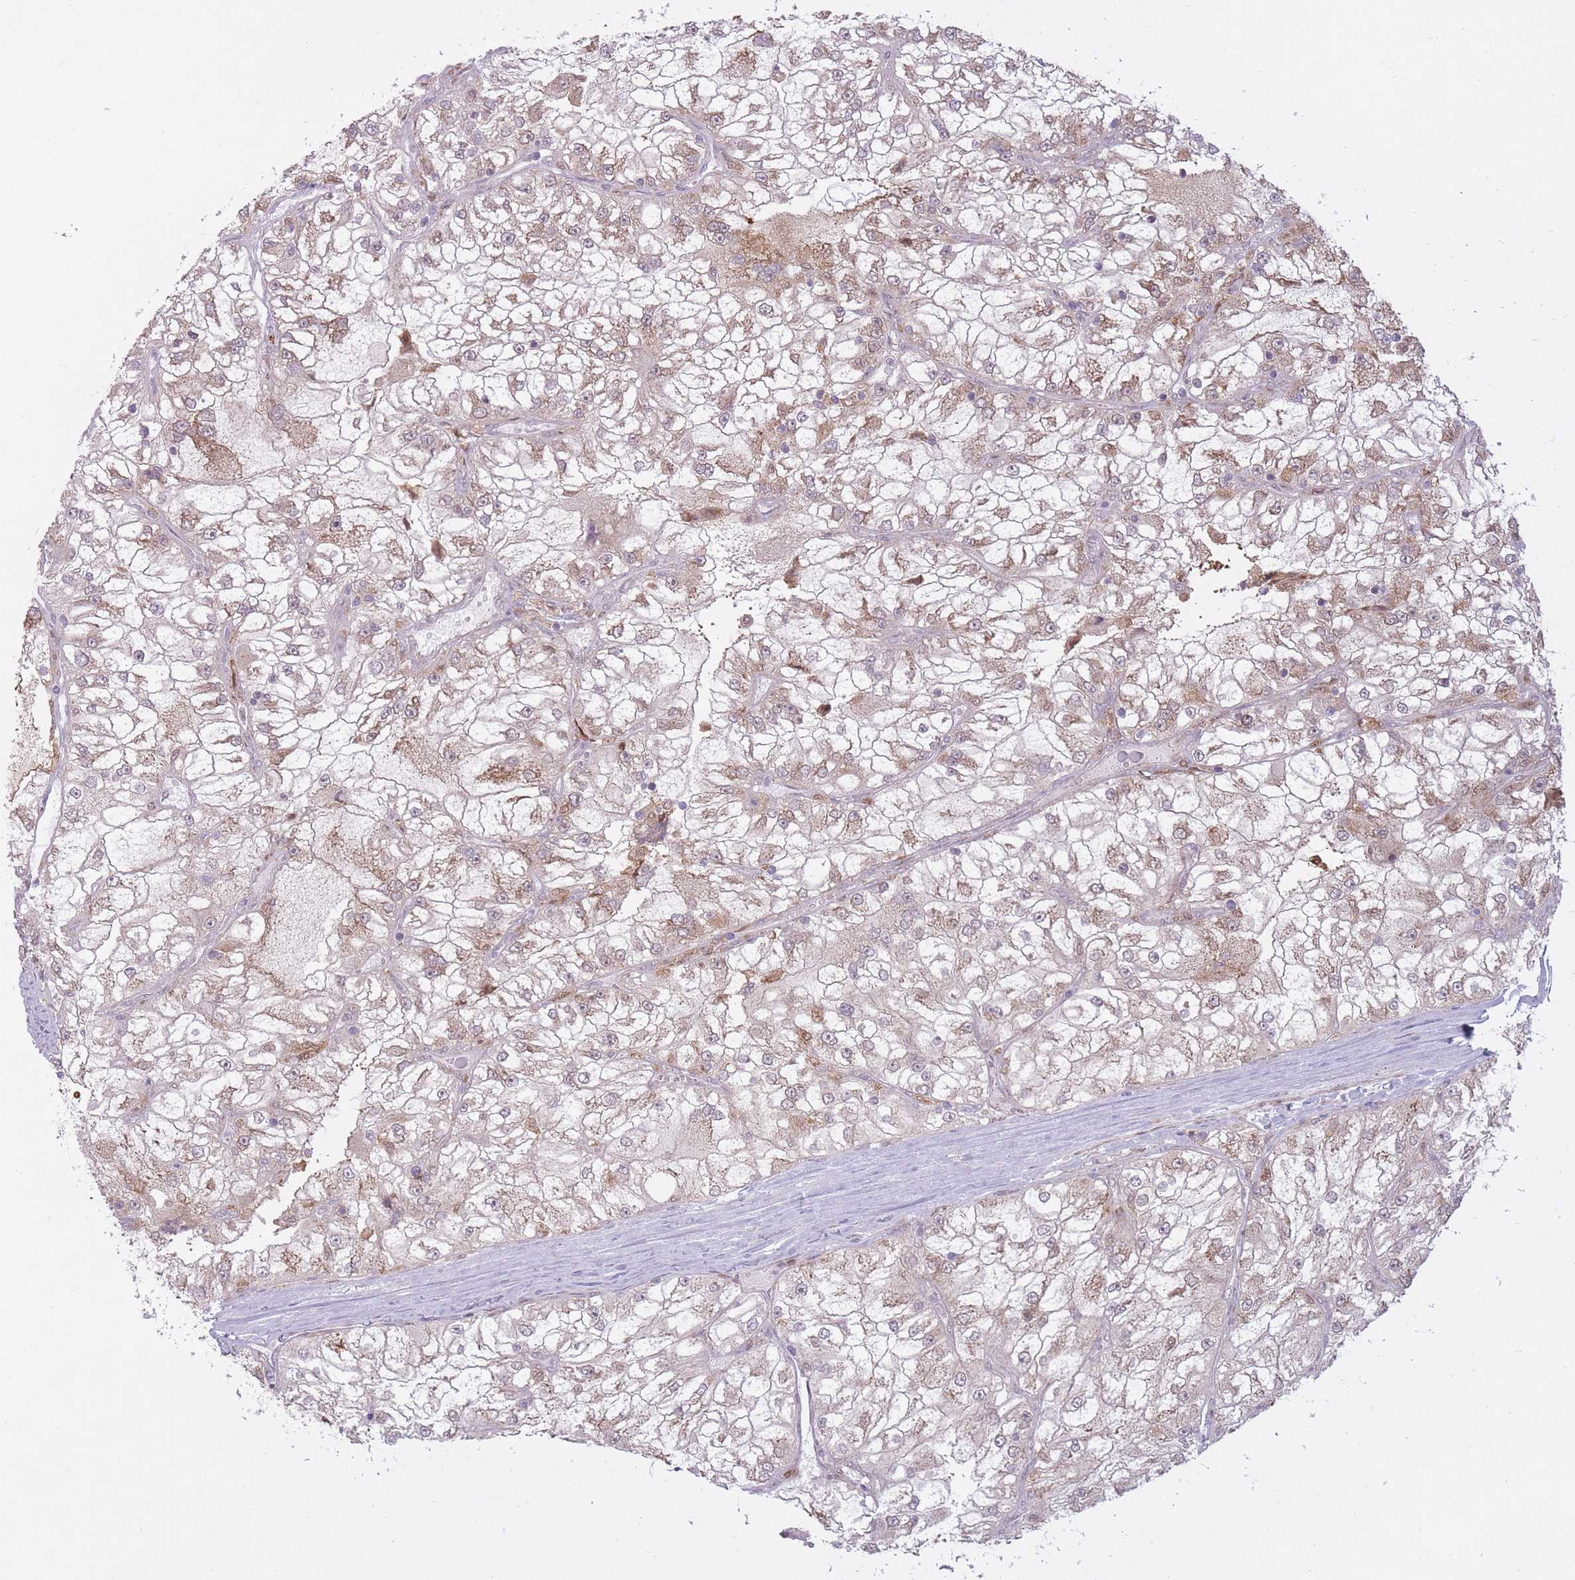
{"staining": {"intensity": "weak", "quantity": ">75%", "location": "cytoplasmic/membranous"}, "tissue": "renal cancer", "cell_type": "Tumor cells", "image_type": "cancer", "snomed": [{"axis": "morphology", "description": "Adenocarcinoma, NOS"}, {"axis": "topography", "description": "Kidney"}], "caption": "High-magnification brightfield microscopy of renal cancer (adenocarcinoma) stained with DAB (3,3'-diaminobenzidine) (brown) and counterstained with hematoxylin (blue). tumor cells exhibit weak cytoplasmic/membranous positivity is identified in about>75% of cells. Ihc stains the protein of interest in brown and the nuclei are stained blue.", "gene": "LGALS9", "patient": {"sex": "female", "age": 72}}